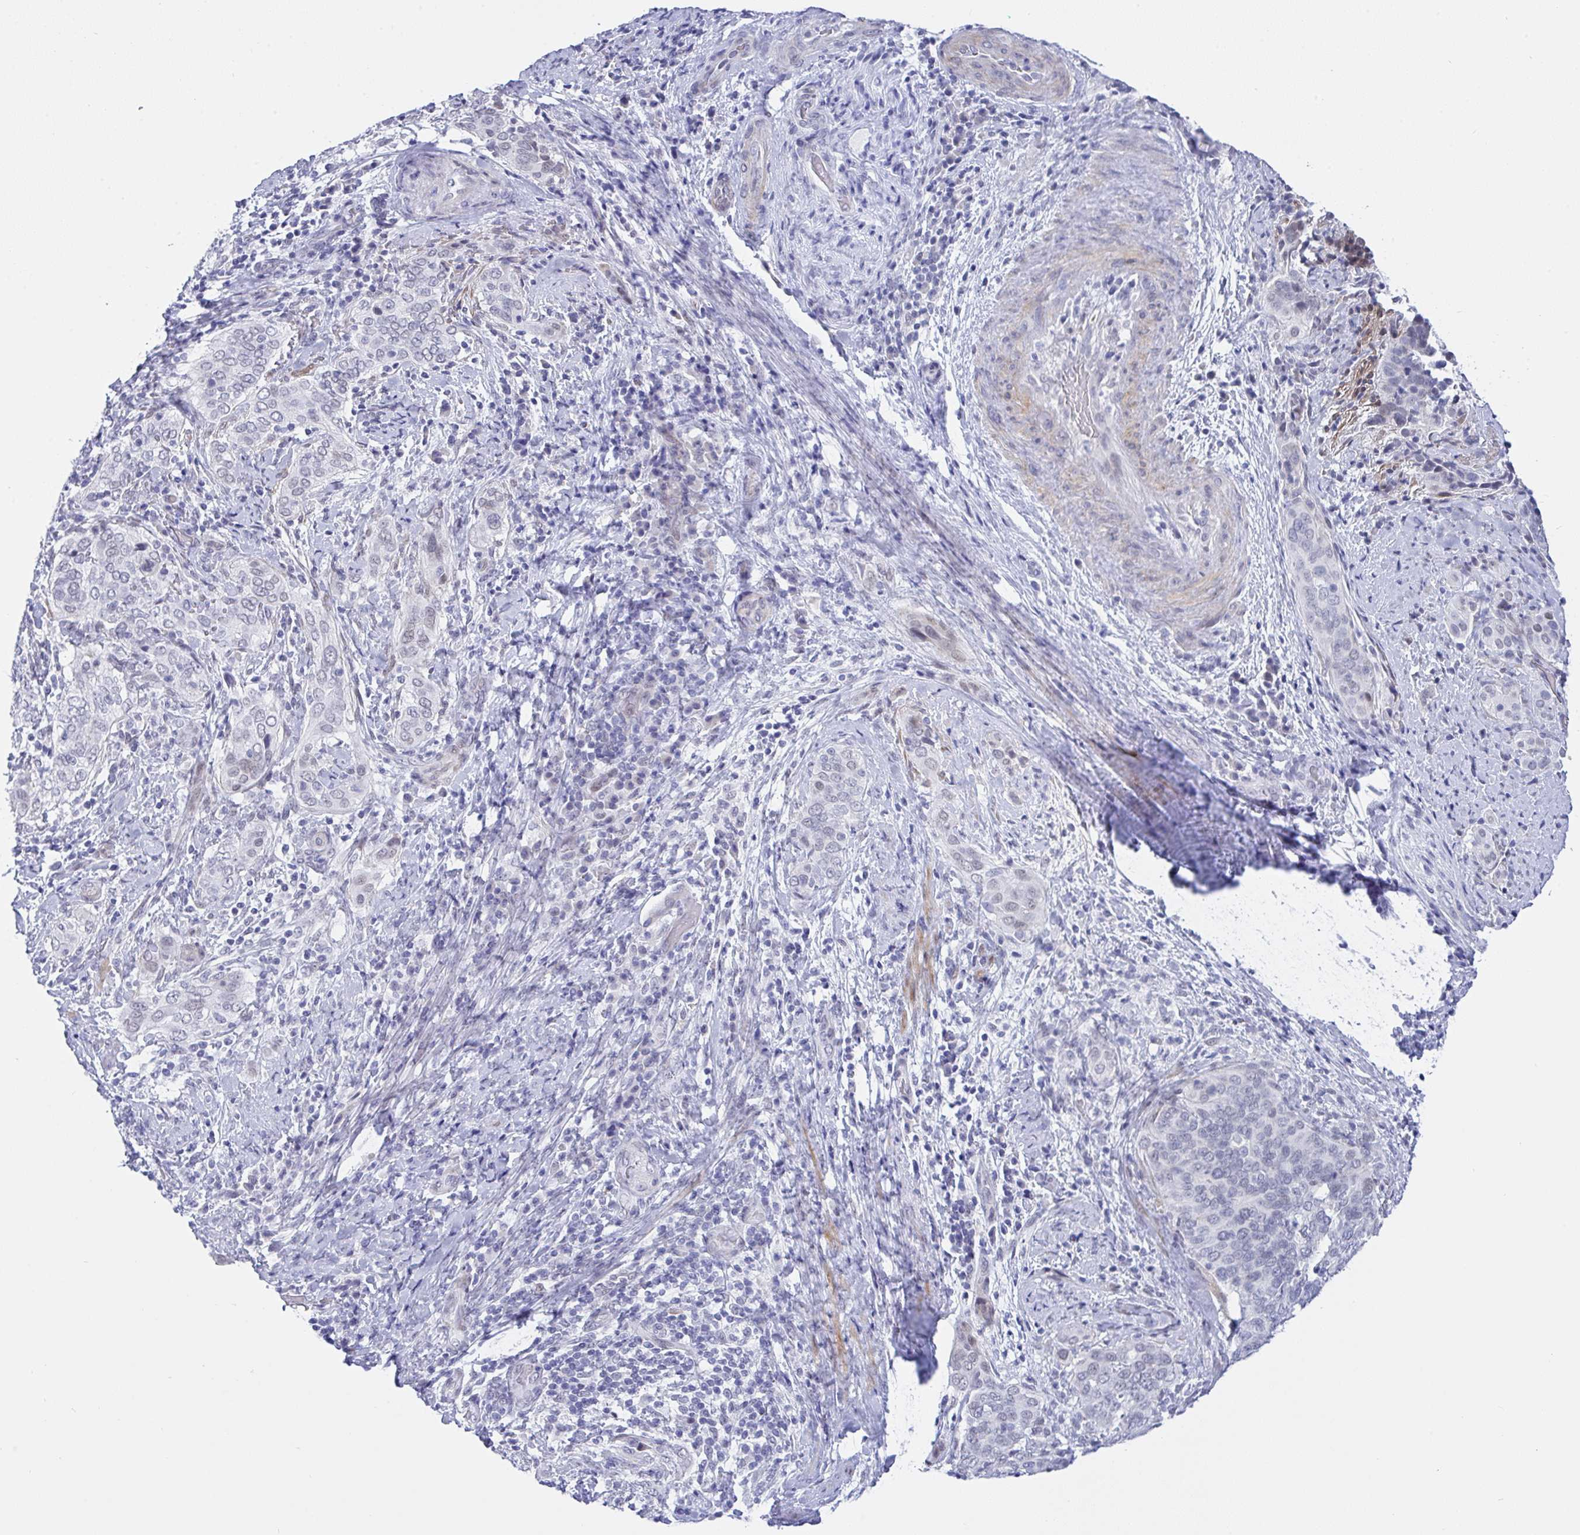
{"staining": {"intensity": "negative", "quantity": "none", "location": "none"}, "tissue": "cervical cancer", "cell_type": "Tumor cells", "image_type": "cancer", "snomed": [{"axis": "morphology", "description": "Squamous cell carcinoma, NOS"}, {"axis": "topography", "description": "Cervix"}], "caption": "A micrograph of human squamous cell carcinoma (cervical) is negative for staining in tumor cells.", "gene": "FBXL22", "patient": {"sex": "female", "age": 38}}